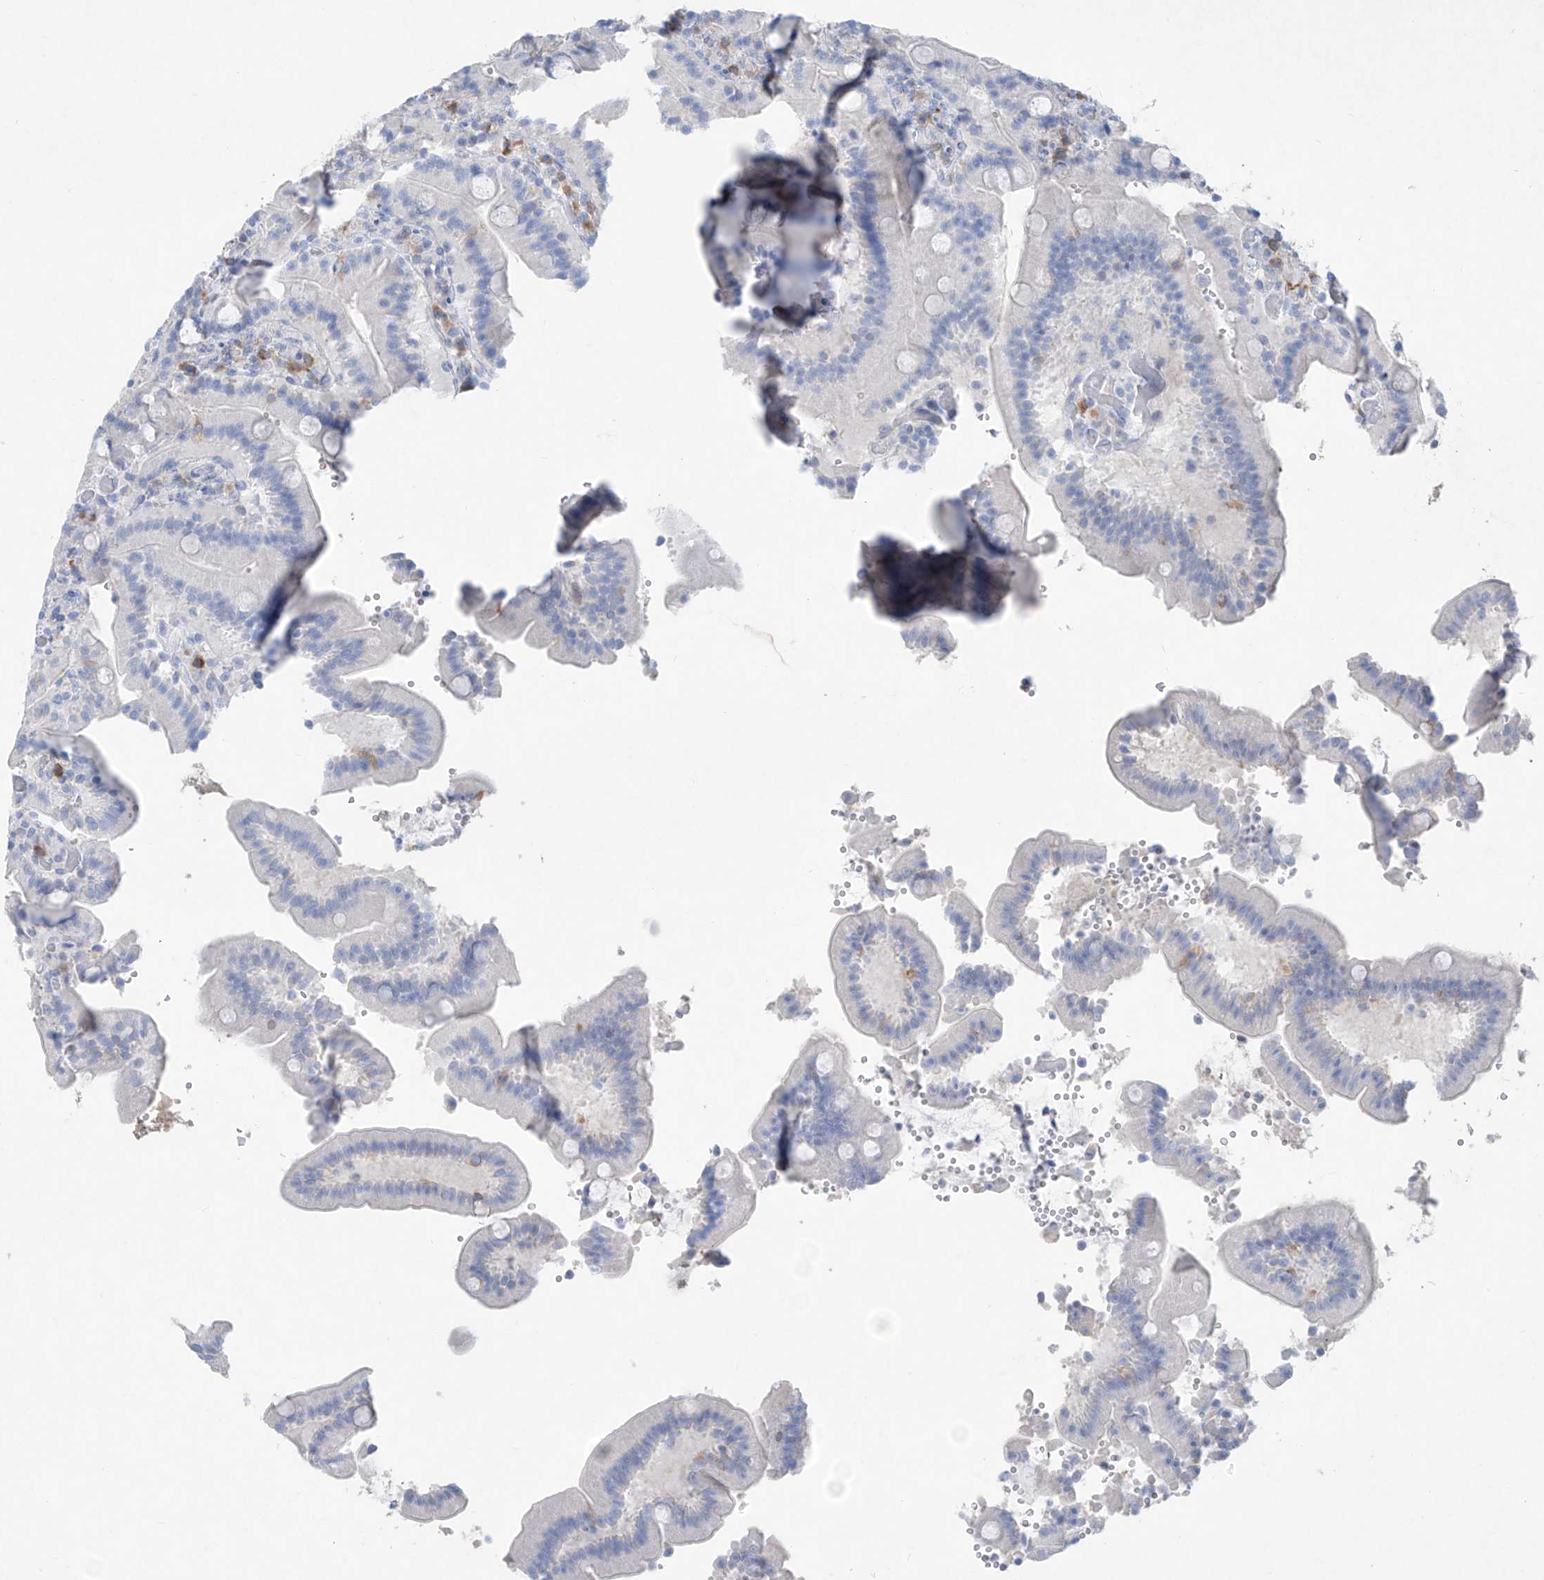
{"staining": {"intensity": "moderate", "quantity": "<25%", "location": "cytoplasmic/membranous"}, "tissue": "duodenum", "cell_type": "Glandular cells", "image_type": "normal", "snomed": [{"axis": "morphology", "description": "Normal tissue, NOS"}, {"axis": "topography", "description": "Duodenum"}], "caption": "Immunohistochemistry (IHC) histopathology image of benign human duodenum stained for a protein (brown), which displays low levels of moderate cytoplasmic/membranous staining in about <25% of glandular cells.", "gene": "ASNS", "patient": {"sex": "female", "age": 62}}